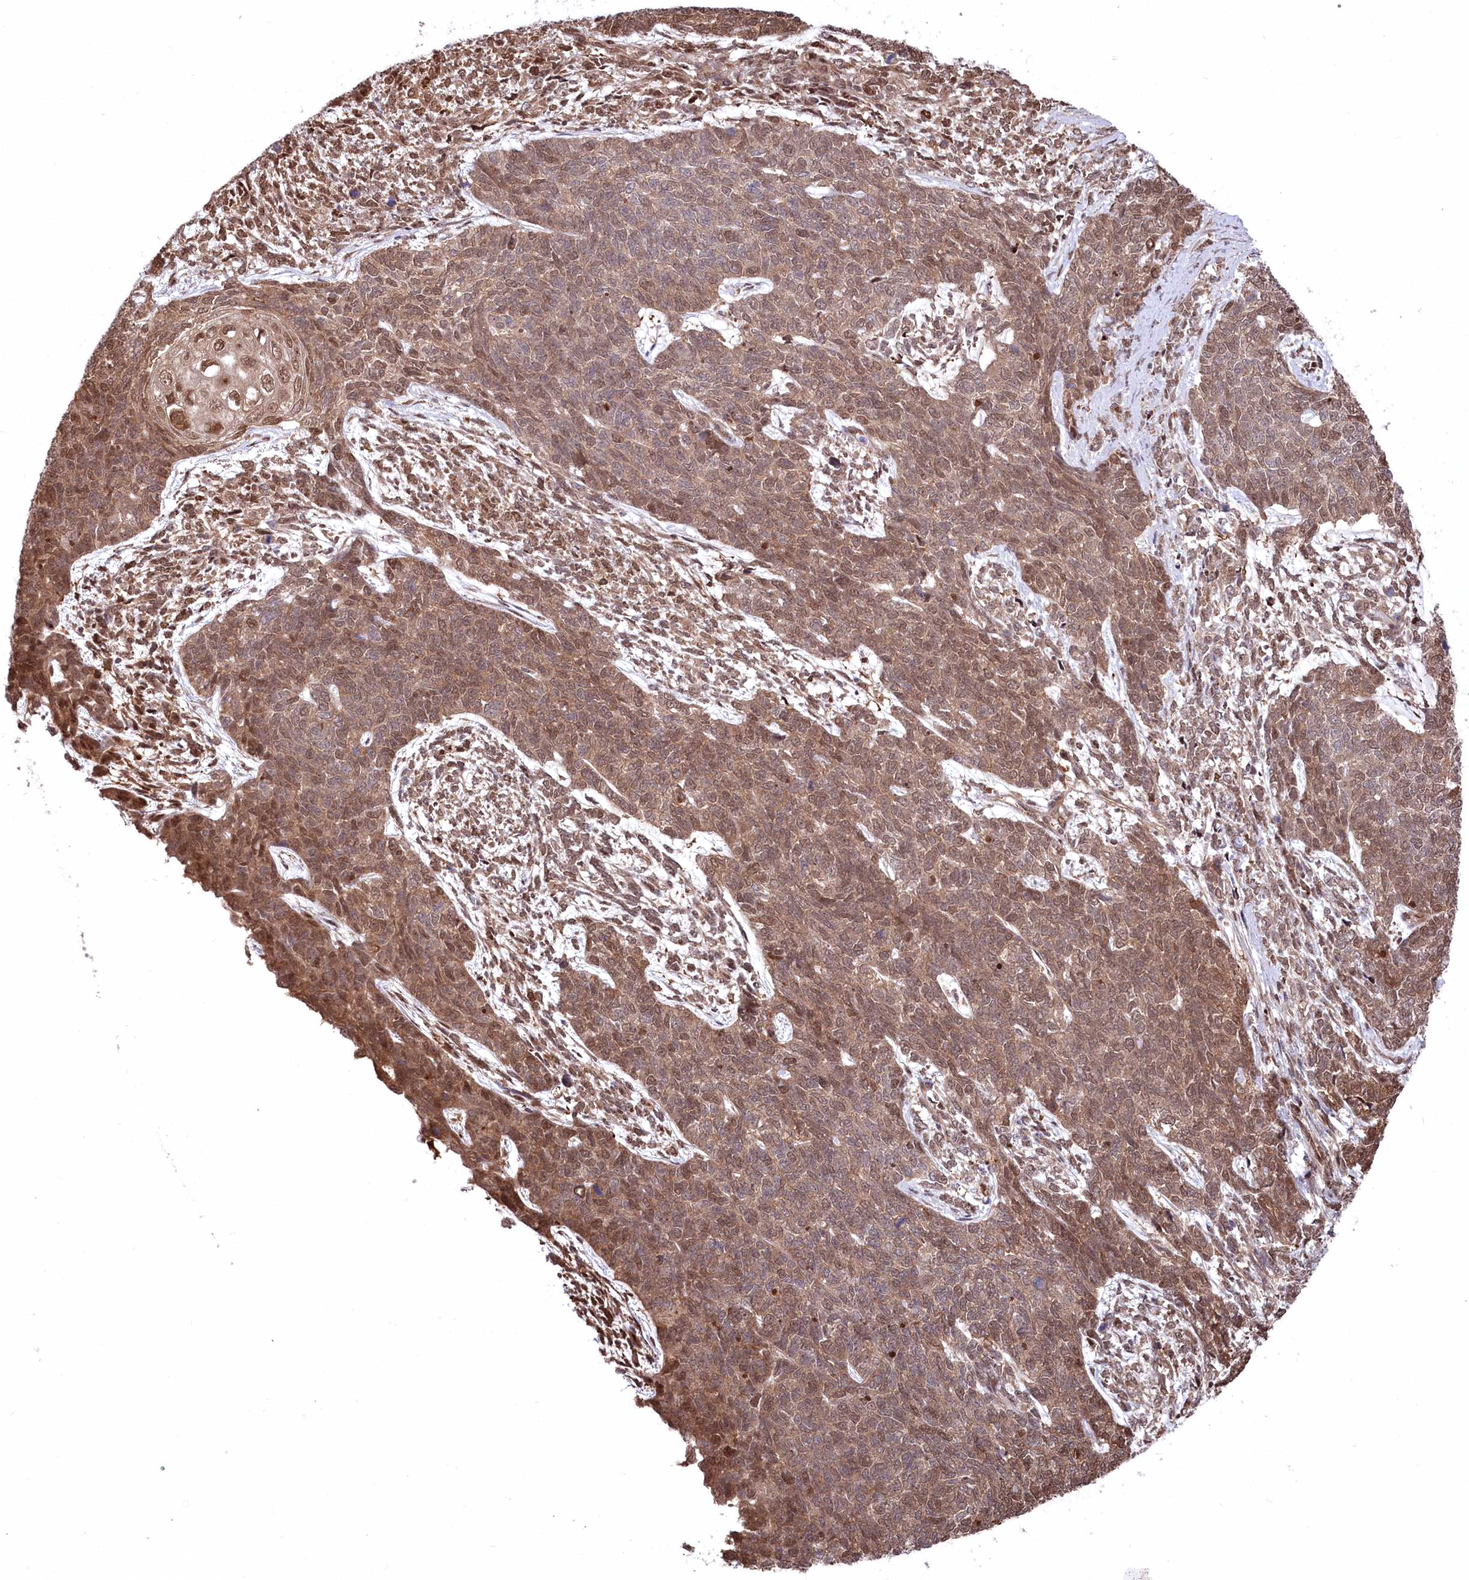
{"staining": {"intensity": "moderate", "quantity": ">75%", "location": "cytoplasmic/membranous,nuclear"}, "tissue": "cervical cancer", "cell_type": "Tumor cells", "image_type": "cancer", "snomed": [{"axis": "morphology", "description": "Squamous cell carcinoma, NOS"}, {"axis": "topography", "description": "Cervix"}], "caption": "Cervical cancer (squamous cell carcinoma) was stained to show a protein in brown. There is medium levels of moderate cytoplasmic/membranous and nuclear expression in approximately >75% of tumor cells.", "gene": "PSMA1", "patient": {"sex": "female", "age": 63}}